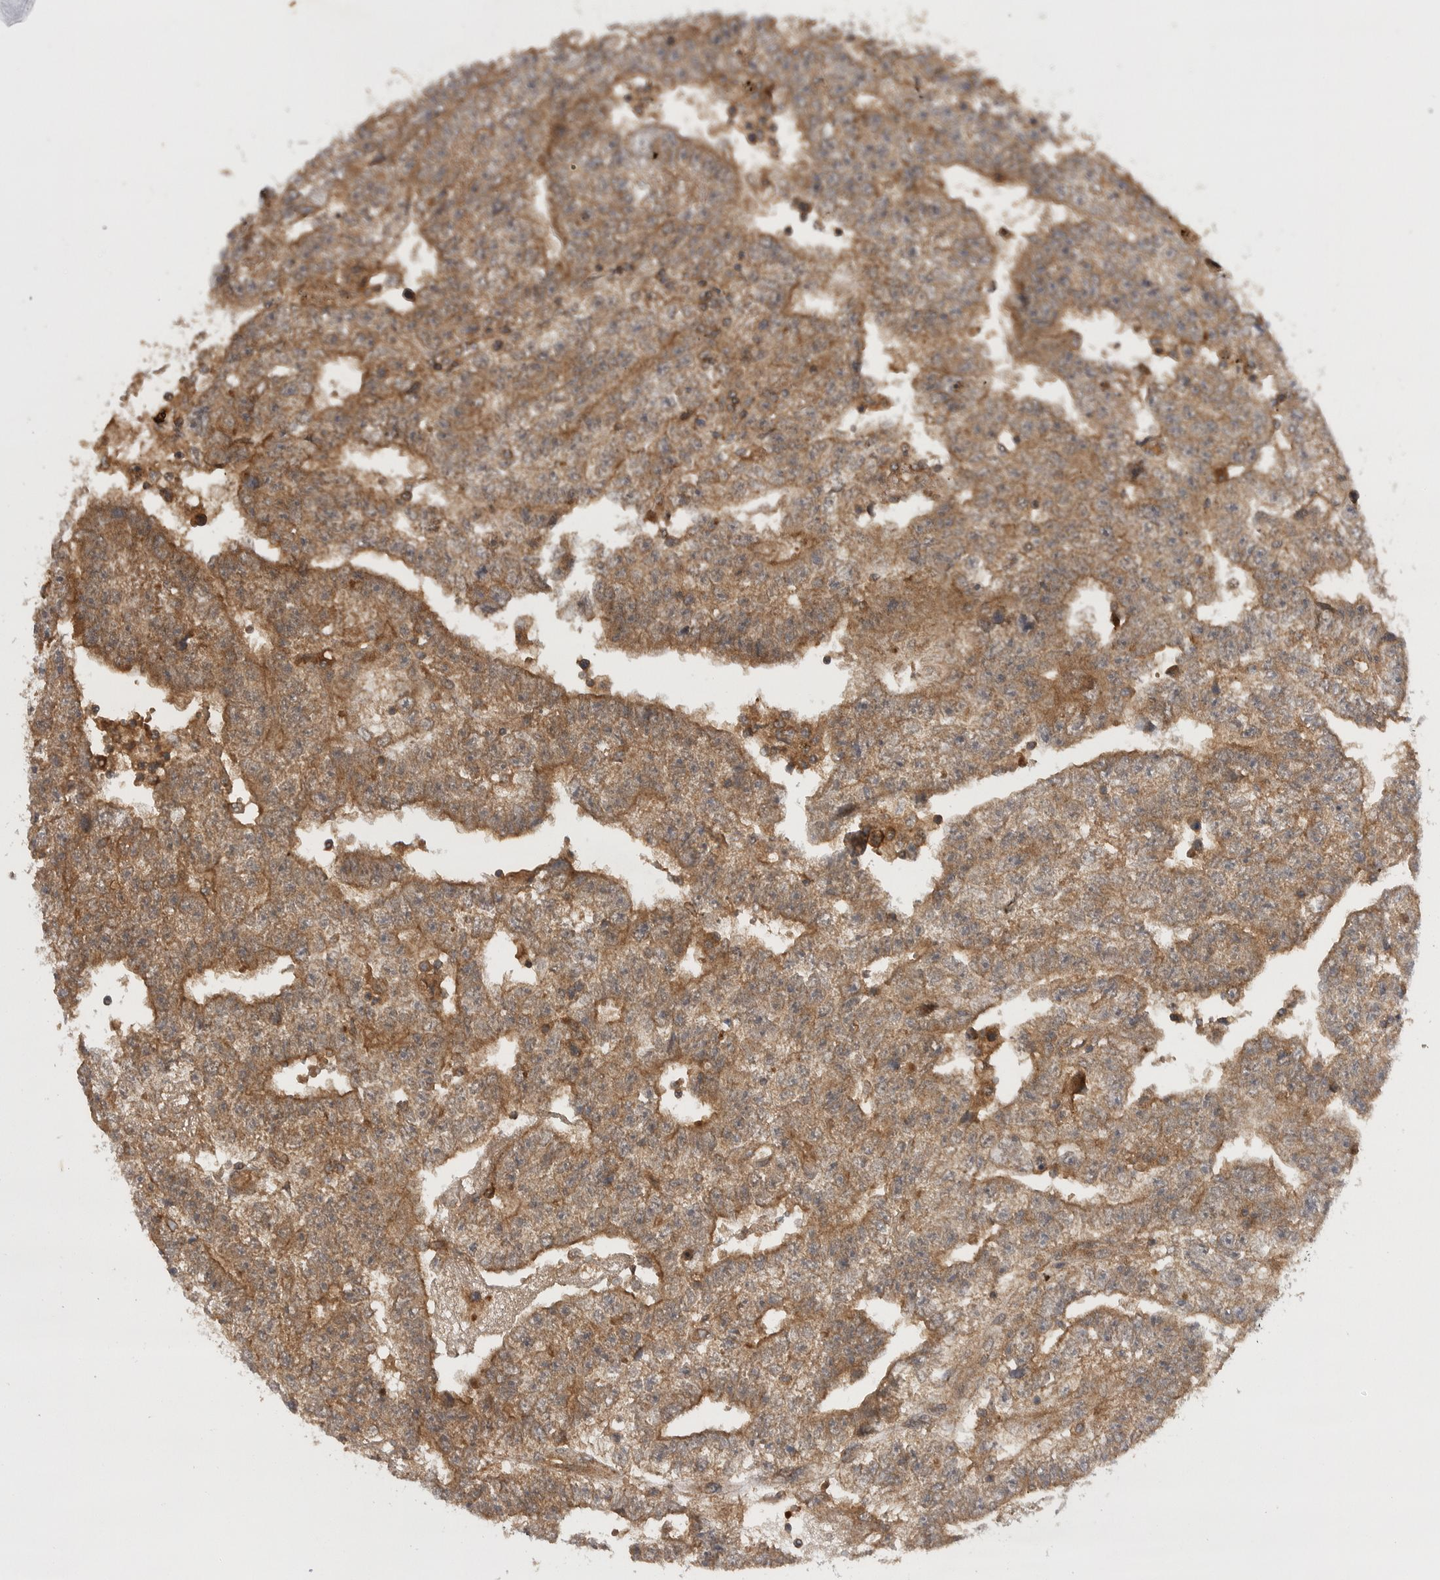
{"staining": {"intensity": "moderate", "quantity": ">75%", "location": "cytoplasmic/membranous"}, "tissue": "testis cancer", "cell_type": "Tumor cells", "image_type": "cancer", "snomed": [{"axis": "morphology", "description": "Carcinoma, Embryonal, NOS"}, {"axis": "topography", "description": "Testis"}], "caption": "Immunohistochemical staining of testis embryonal carcinoma displays moderate cytoplasmic/membranous protein positivity in about >75% of tumor cells. (brown staining indicates protein expression, while blue staining denotes nuclei).", "gene": "PRDX4", "patient": {"sex": "male", "age": 25}}